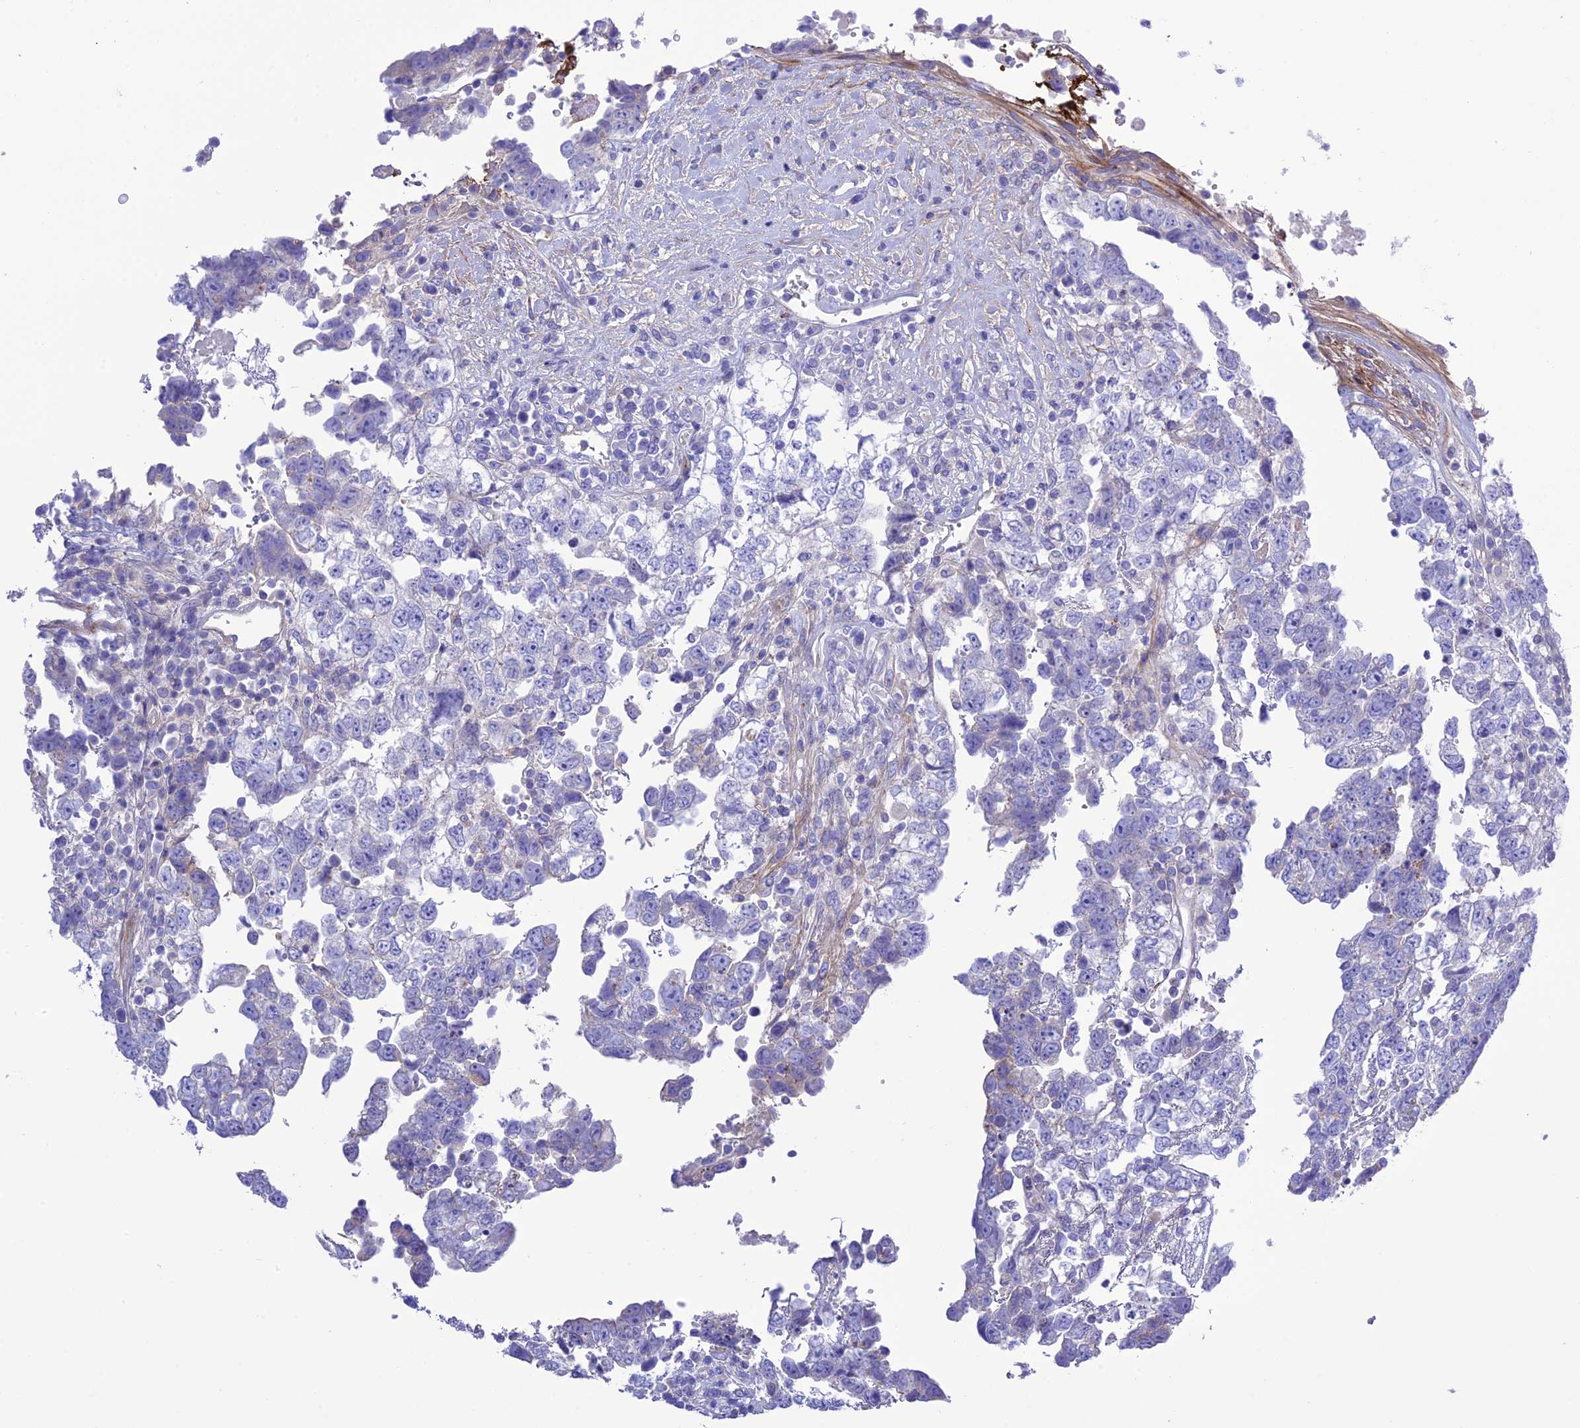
{"staining": {"intensity": "negative", "quantity": "none", "location": "none"}, "tissue": "testis cancer", "cell_type": "Tumor cells", "image_type": "cancer", "snomed": [{"axis": "morphology", "description": "Carcinoma, Embryonal, NOS"}, {"axis": "topography", "description": "Testis"}], "caption": "Immunohistochemistry (IHC) image of human testis cancer (embryonal carcinoma) stained for a protein (brown), which exhibits no positivity in tumor cells.", "gene": "FRA10AC1", "patient": {"sex": "male", "age": 37}}